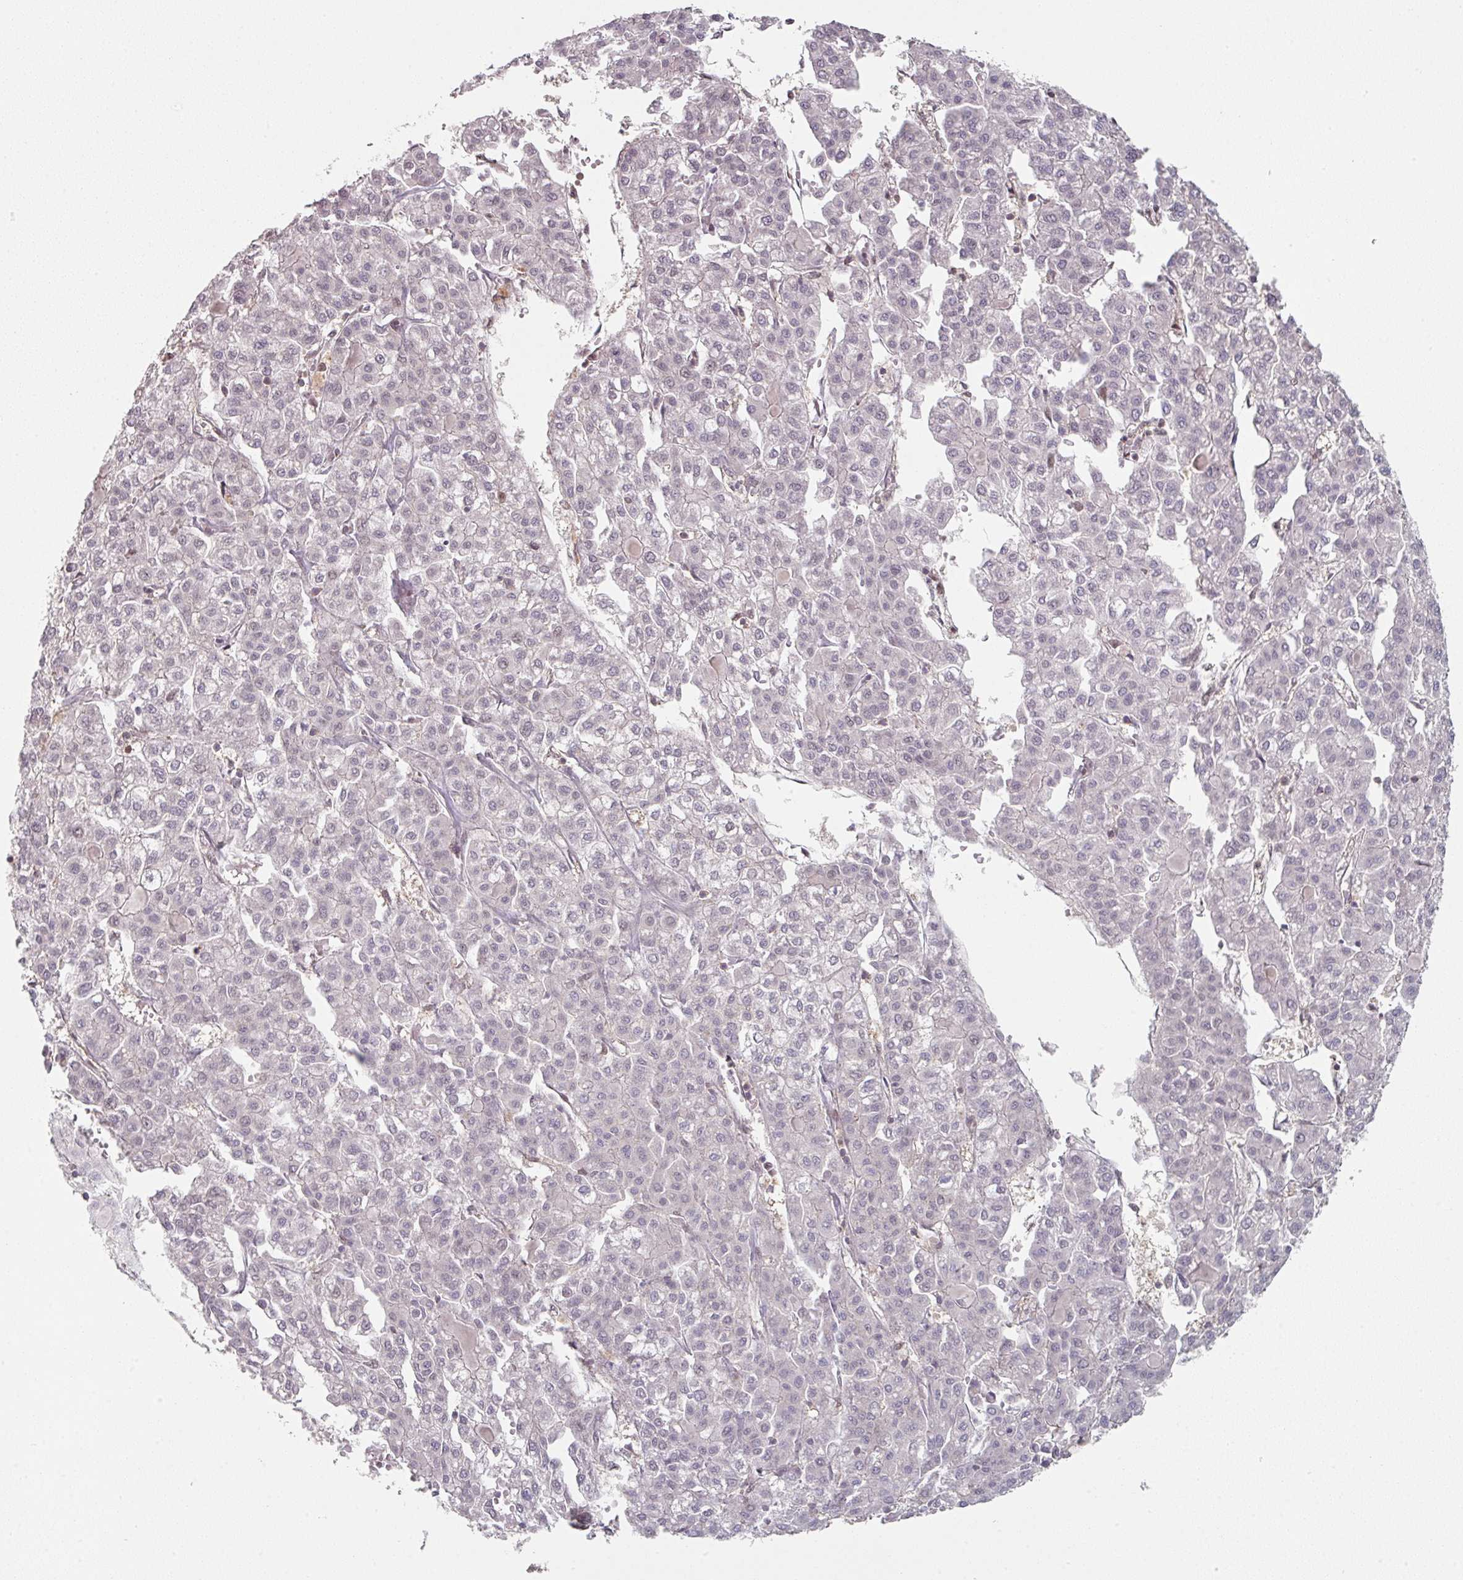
{"staining": {"intensity": "negative", "quantity": "none", "location": "none"}, "tissue": "liver cancer", "cell_type": "Tumor cells", "image_type": "cancer", "snomed": [{"axis": "morphology", "description": "Carcinoma, Hepatocellular, NOS"}, {"axis": "topography", "description": "Liver"}], "caption": "High power microscopy image of an IHC photomicrograph of hepatocellular carcinoma (liver), revealing no significant positivity in tumor cells.", "gene": "PSME3IP1", "patient": {"sex": "female", "age": 43}}